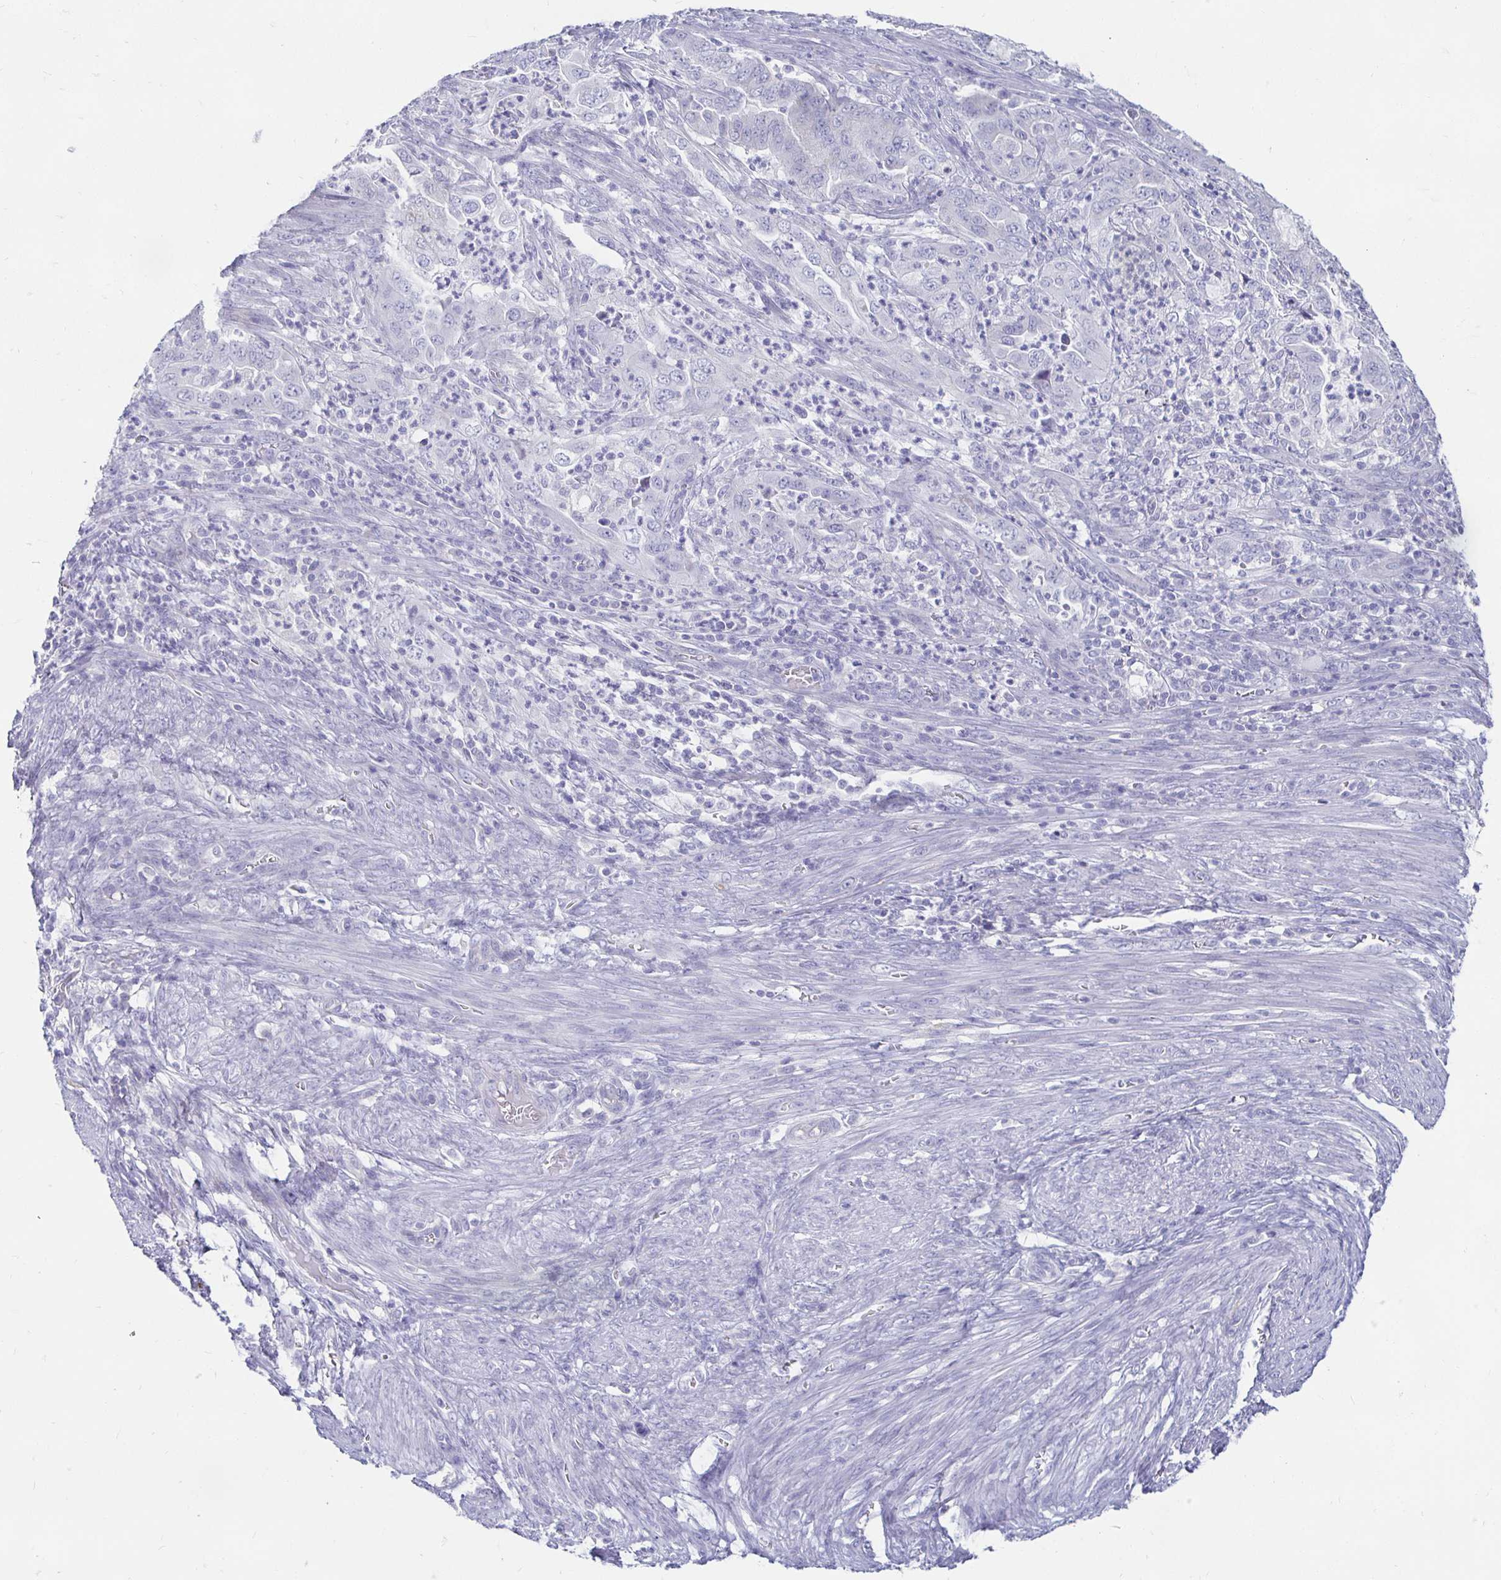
{"staining": {"intensity": "negative", "quantity": "none", "location": "none"}, "tissue": "endometrial cancer", "cell_type": "Tumor cells", "image_type": "cancer", "snomed": [{"axis": "morphology", "description": "Adenocarcinoma, NOS"}, {"axis": "topography", "description": "Endometrium"}], "caption": "High magnification brightfield microscopy of adenocarcinoma (endometrial) stained with DAB (brown) and counterstained with hematoxylin (blue): tumor cells show no significant staining.", "gene": "PEG10", "patient": {"sex": "female", "age": 51}}